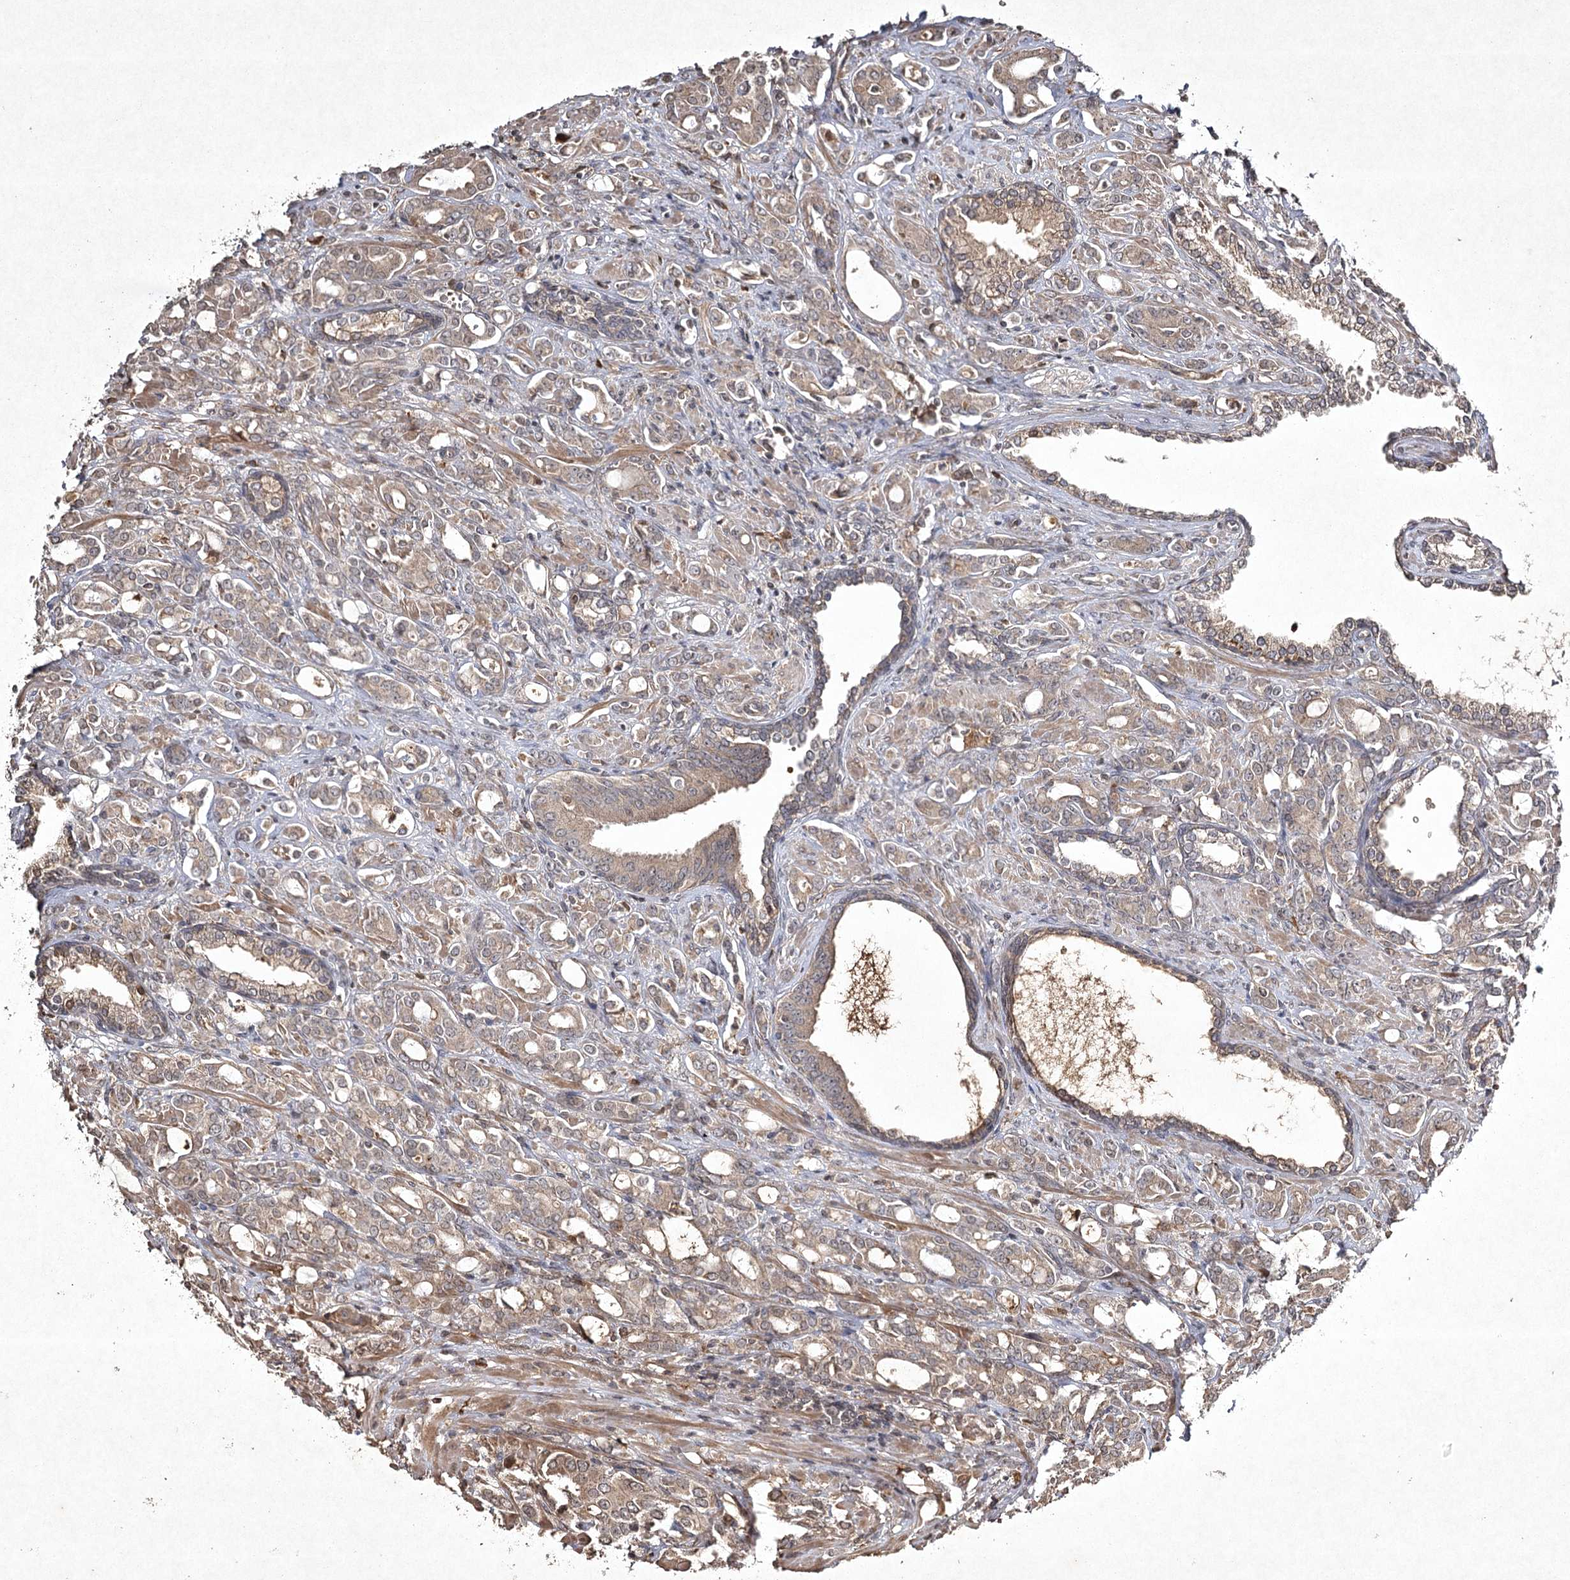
{"staining": {"intensity": "moderate", "quantity": "25%-75%", "location": "cytoplasmic/membranous"}, "tissue": "prostate cancer", "cell_type": "Tumor cells", "image_type": "cancer", "snomed": [{"axis": "morphology", "description": "Adenocarcinoma, High grade"}, {"axis": "topography", "description": "Prostate"}], "caption": "Immunohistochemistry of human prostate cancer (adenocarcinoma (high-grade)) displays medium levels of moderate cytoplasmic/membranous staining in approximately 25%-75% of tumor cells. The staining was performed using DAB, with brown indicating positive protein expression. Nuclei are stained blue with hematoxylin.", "gene": "CYP2B6", "patient": {"sex": "male", "age": 72}}